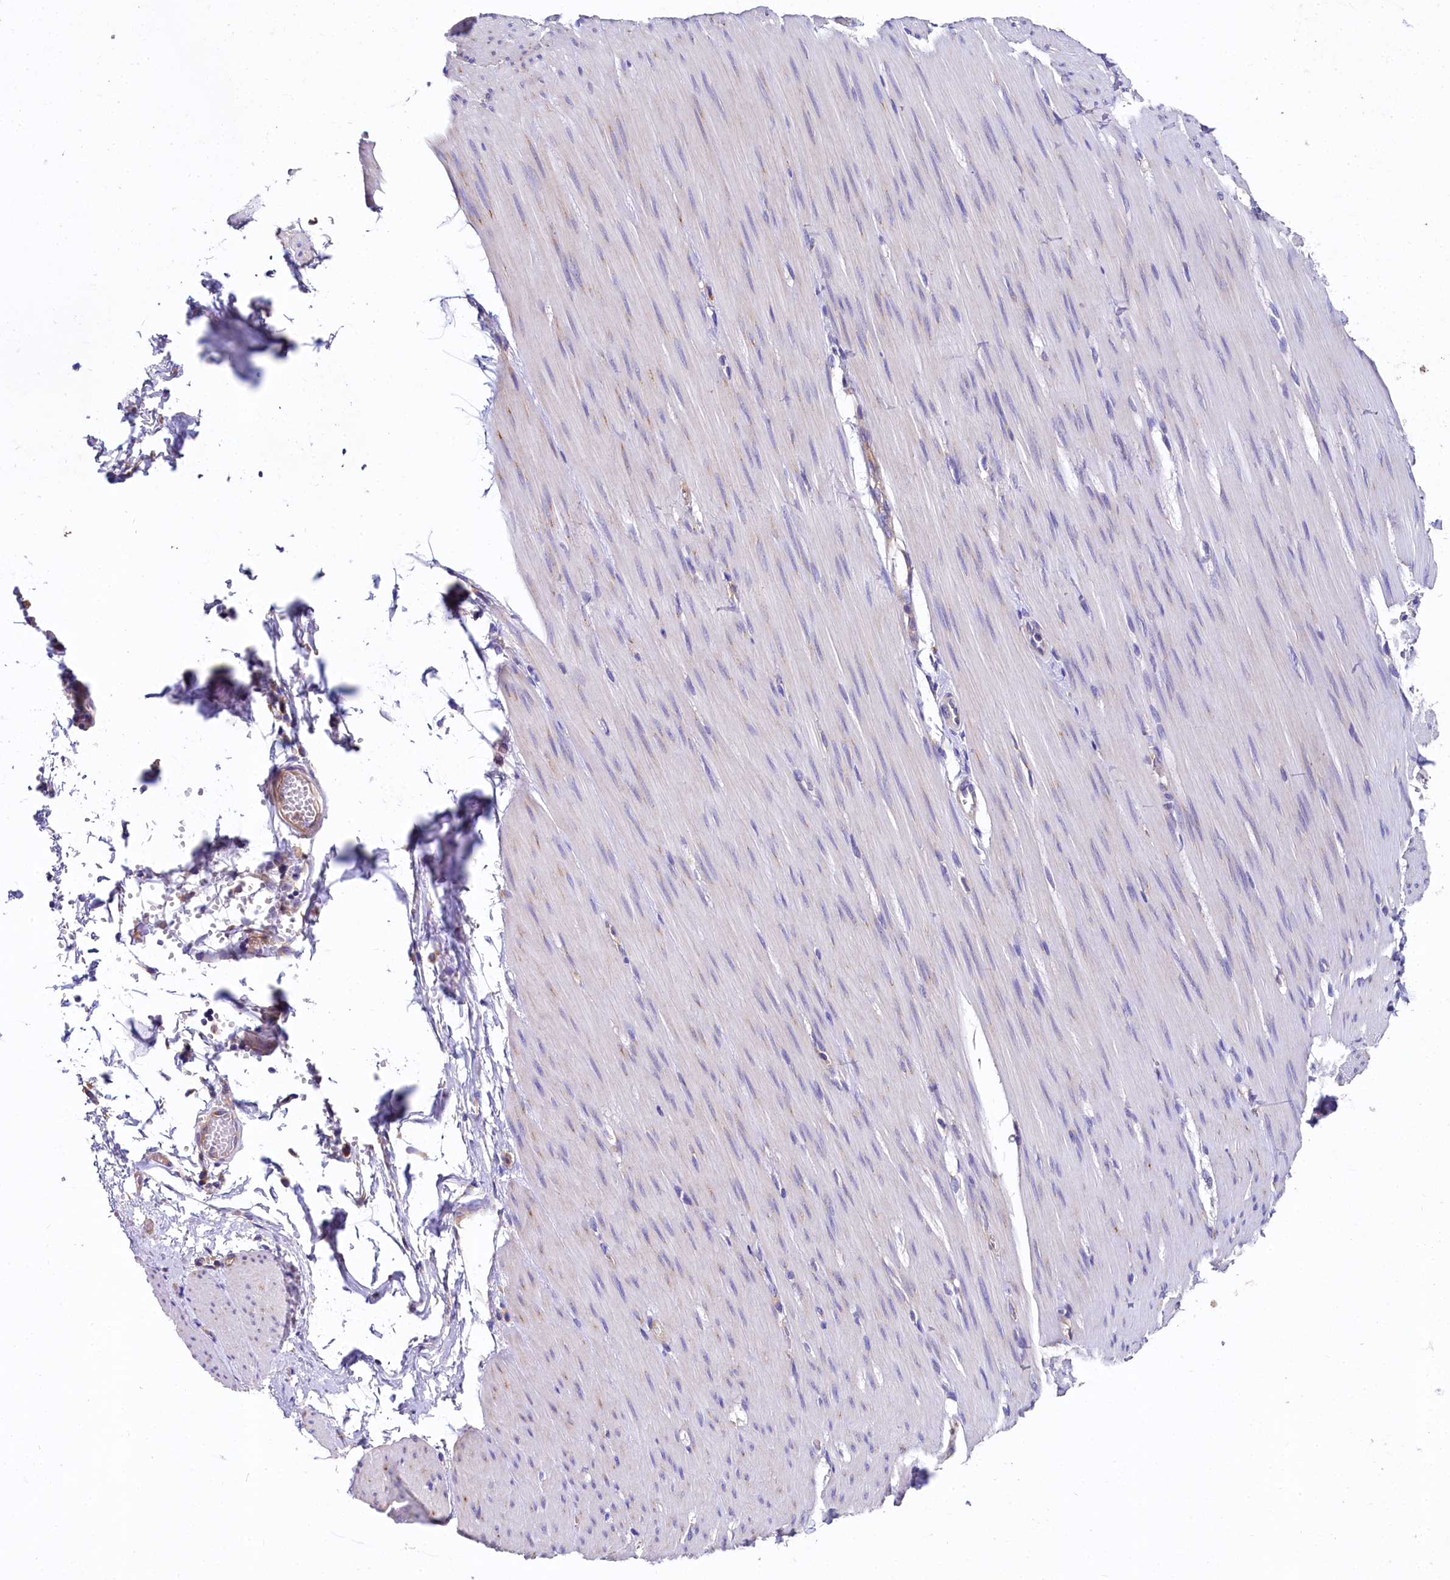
{"staining": {"intensity": "negative", "quantity": "none", "location": "none"}, "tissue": "smooth muscle", "cell_type": "Smooth muscle cells", "image_type": "normal", "snomed": [{"axis": "morphology", "description": "Normal tissue, NOS"}, {"axis": "morphology", "description": "Adenocarcinoma, NOS"}, {"axis": "topography", "description": "Colon"}, {"axis": "topography", "description": "Peripheral nerve tissue"}], "caption": "An immunohistochemistry image of unremarkable smooth muscle is shown. There is no staining in smooth muscle cells of smooth muscle.", "gene": "QARS1", "patient": {"sex": "male", "age": 14}}